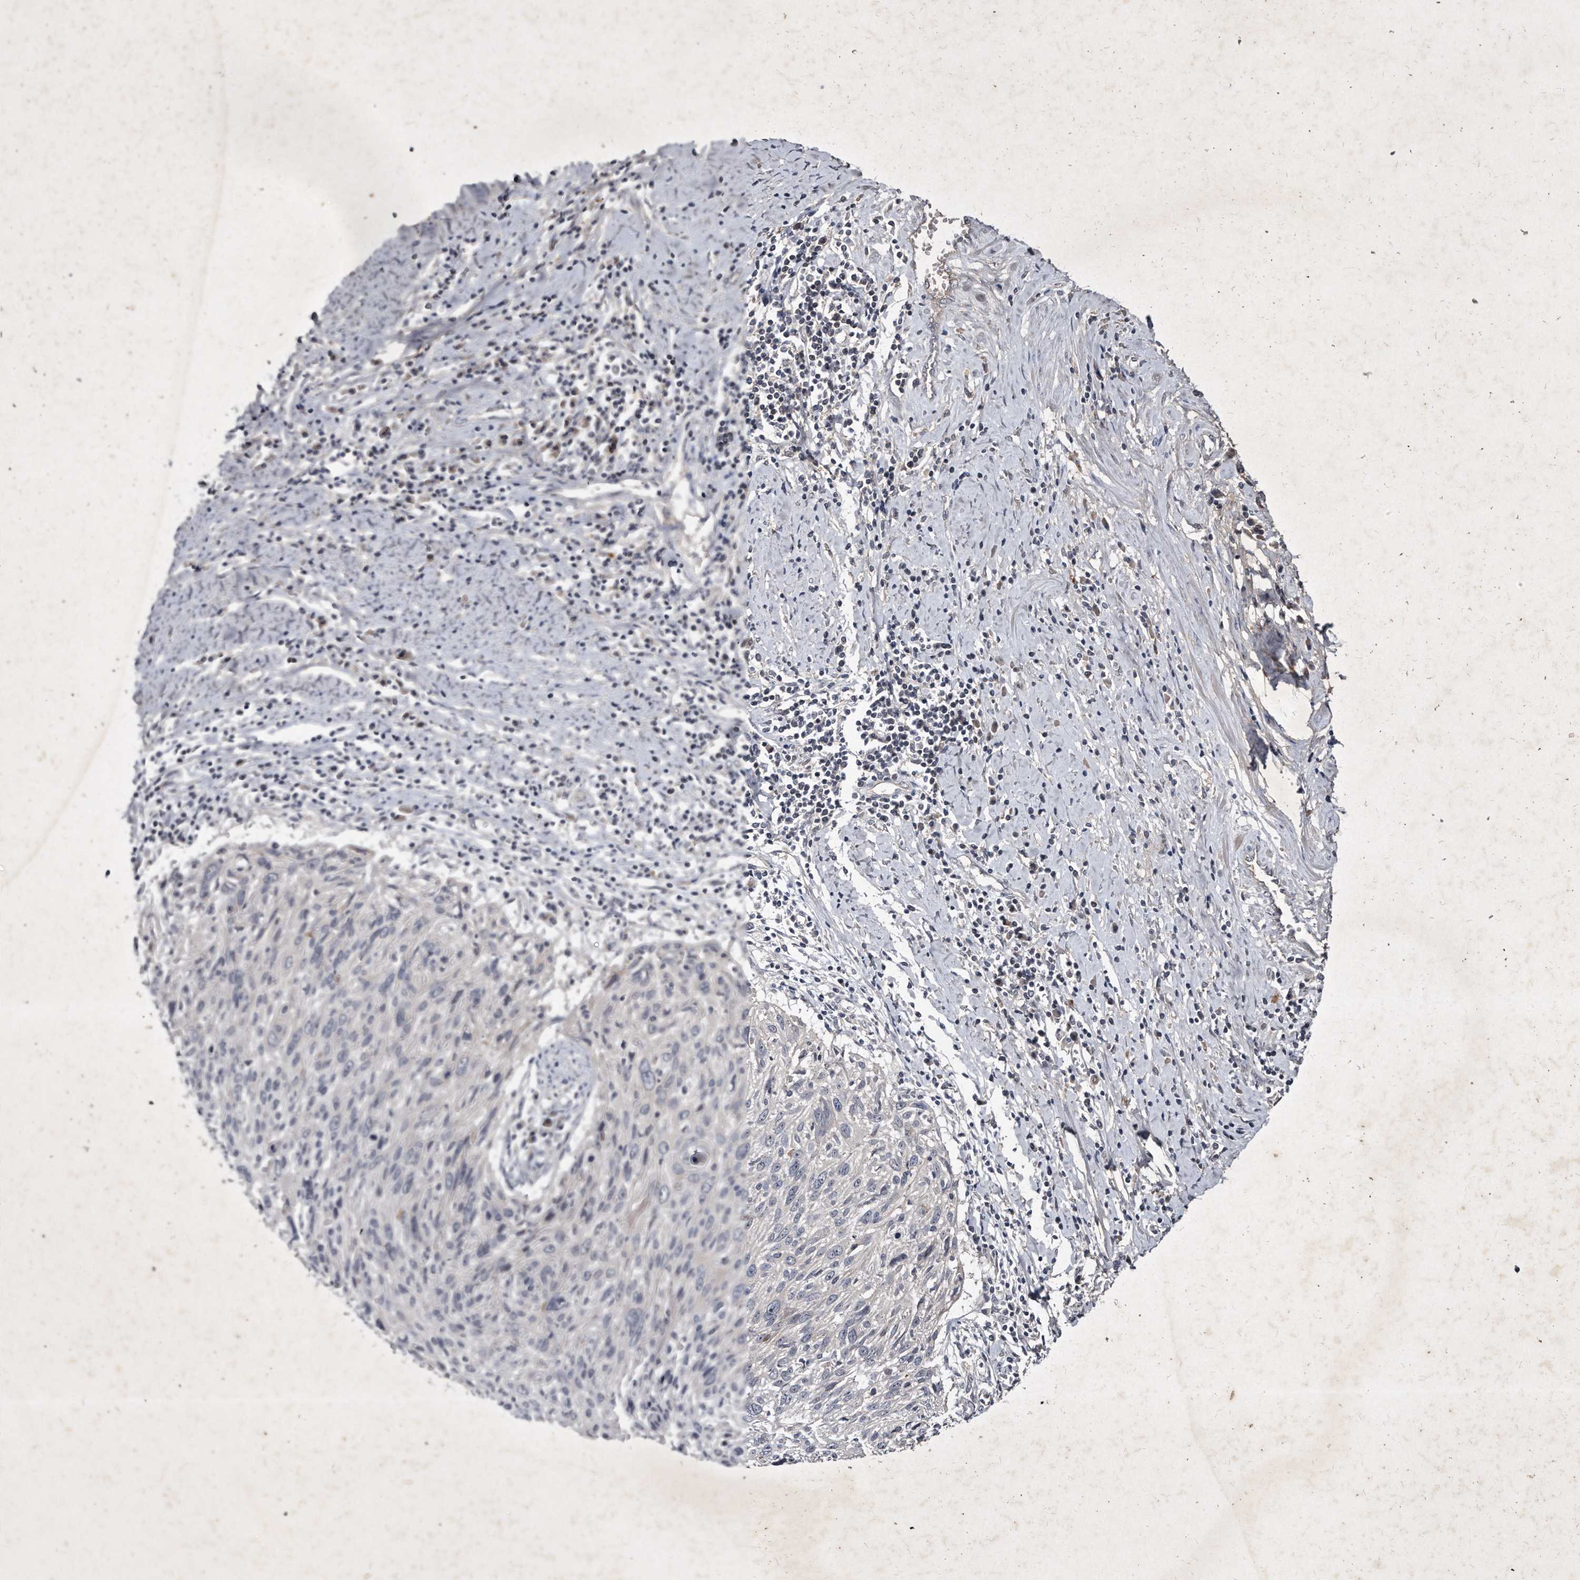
{"staining": {"intensity": "negative", "quantity": "none", "location": "none"}, "tissue": "cervical cancer", "cell_type": "Tumor cells", "image_type": "cancer", "snomed": [{"axis": "morphology", "description": "Squamous cell carcinoma, NOS"}, {"axis": "topography", "description": "Cervix"}], "caption": "Immunohistochemical staining of human cervical cancer demonstrates no significant expression in tumor cells.", "gene": "KLHDC3", "patient": {"sex": "female", "age": 51}}